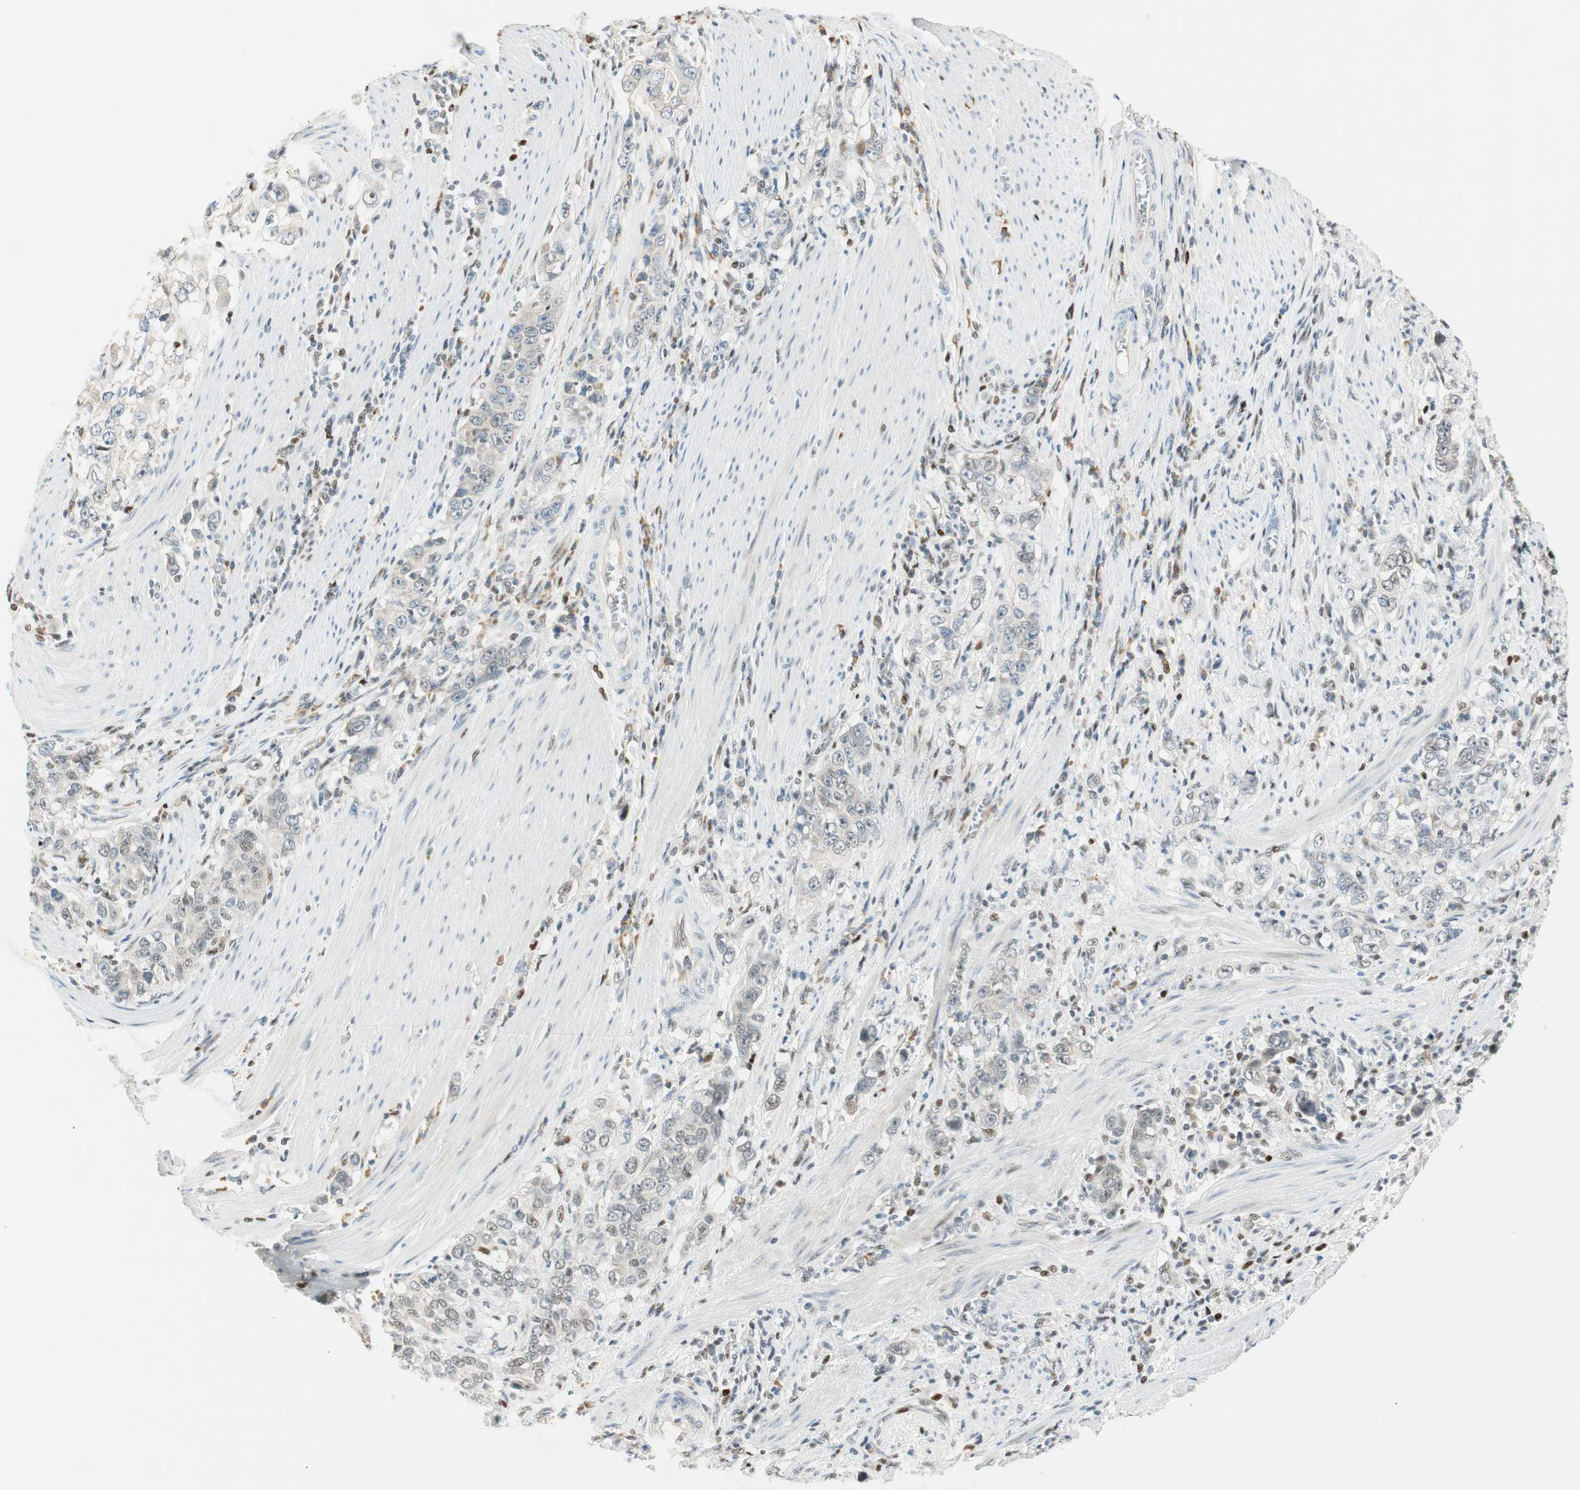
{"staining": {"intensity": "negative", "quantity": "none", "location": "none"}, "tissue": "stomach cancer", "cell_type": "Tumor cells", "image_type": "cancer", "snomed": [{"axis": "morphology", "description": "Adenocarcinoma, NOS"}, {"axis": "topography", "description": "Stomach, lower"}], "caption": "IHC image of human adenocarcinoma (stomach) stained for a protein (brown), which demonstrates no positivity in tumor cells. (Immunohistochemistry, brightfield microscopy, high magnification).", "gene": "MSX2", "patient": {"sex": "female", "age": 72}}